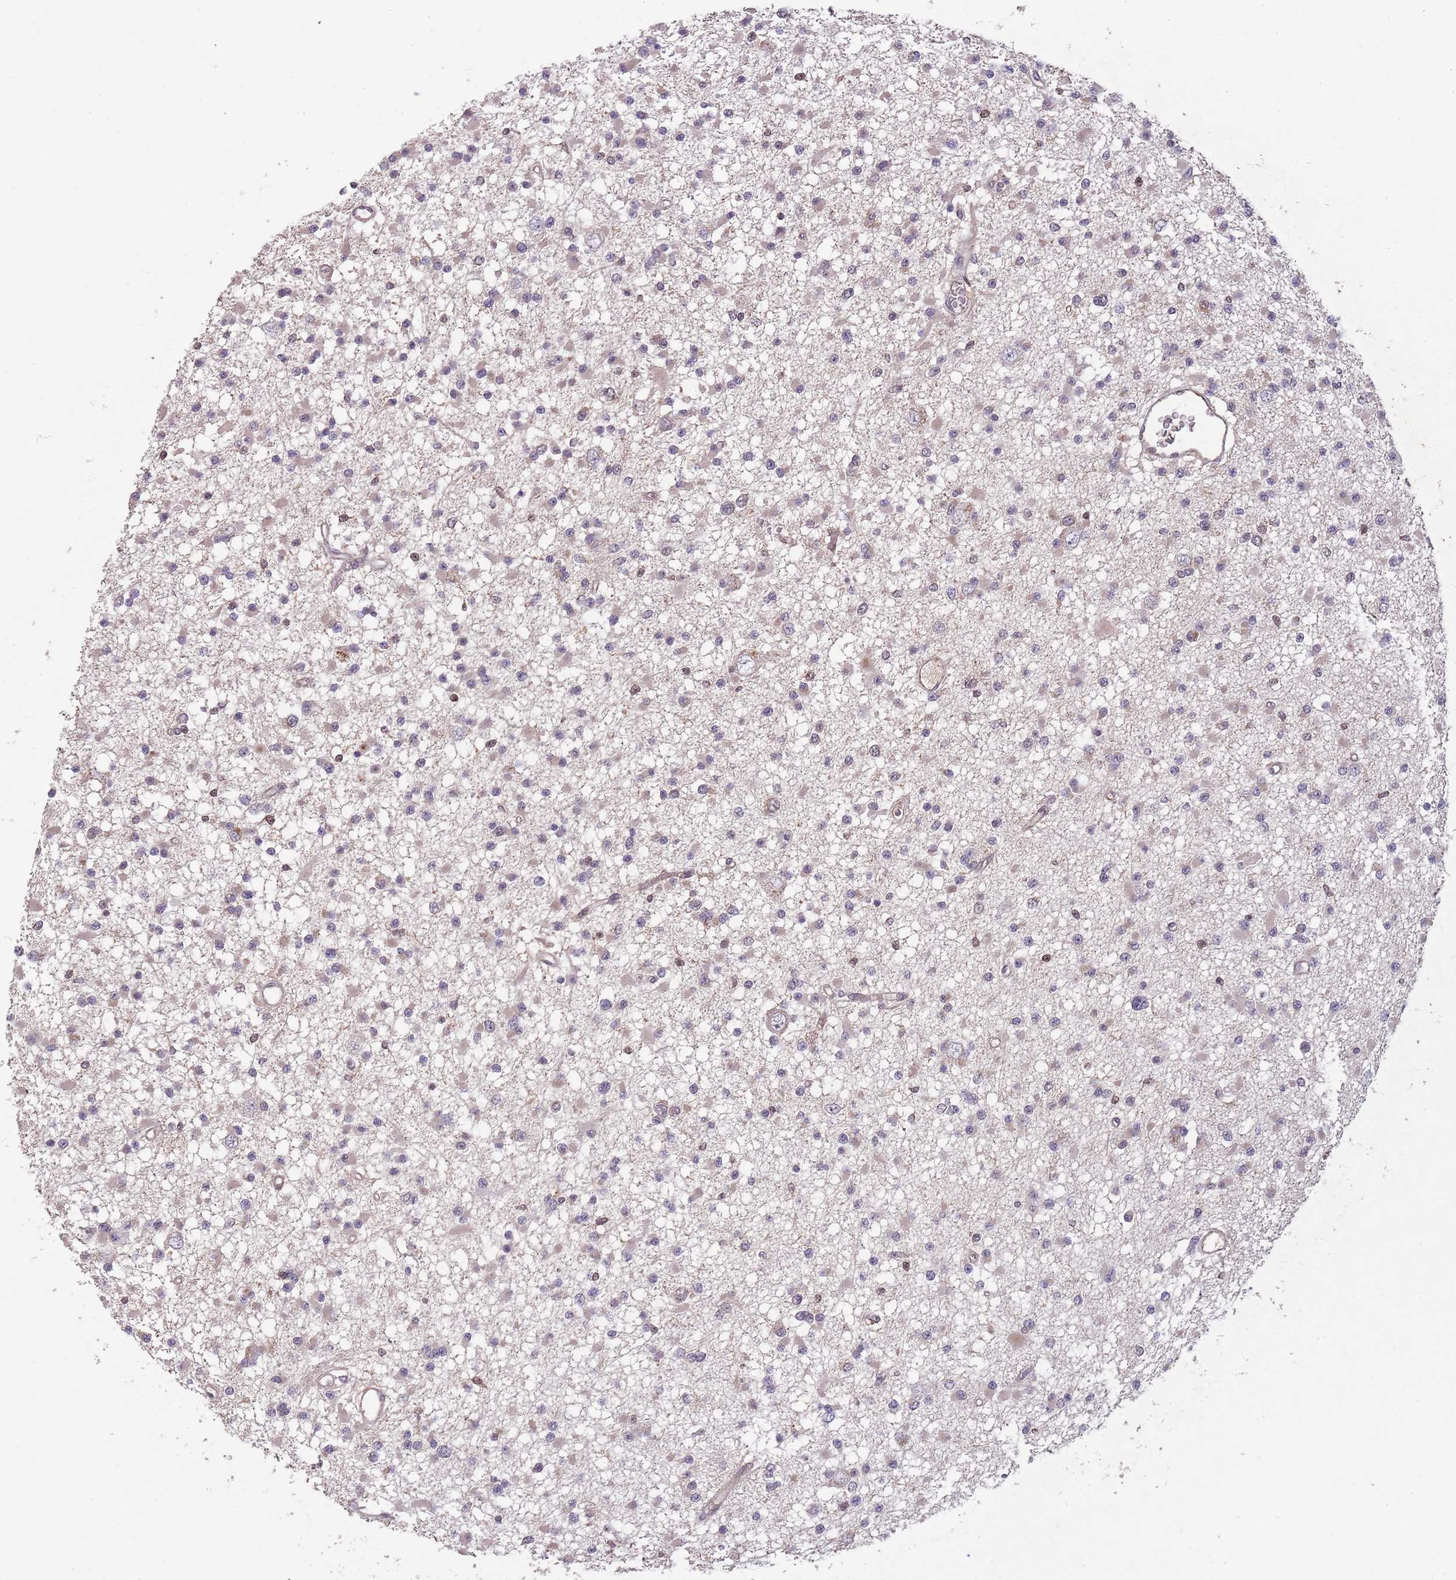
{"staining": {"intensity": "weak", "quantity": "<25%", "location": "nuclear"}, "tissue": "glioma", "cell_type": "Tumor cells", "image_type": "cancer", "snomed": [{"axis": "morphology", "description": "Glioma, malignant, Low grade"}, {"axis": "topography", "description": "Brain"}], "caption": "IHC of malignant low-grade glioma displays no staining in tumor cells.", "gene": "ZNF639", "patient": {"sex": "female", "age": 22}}